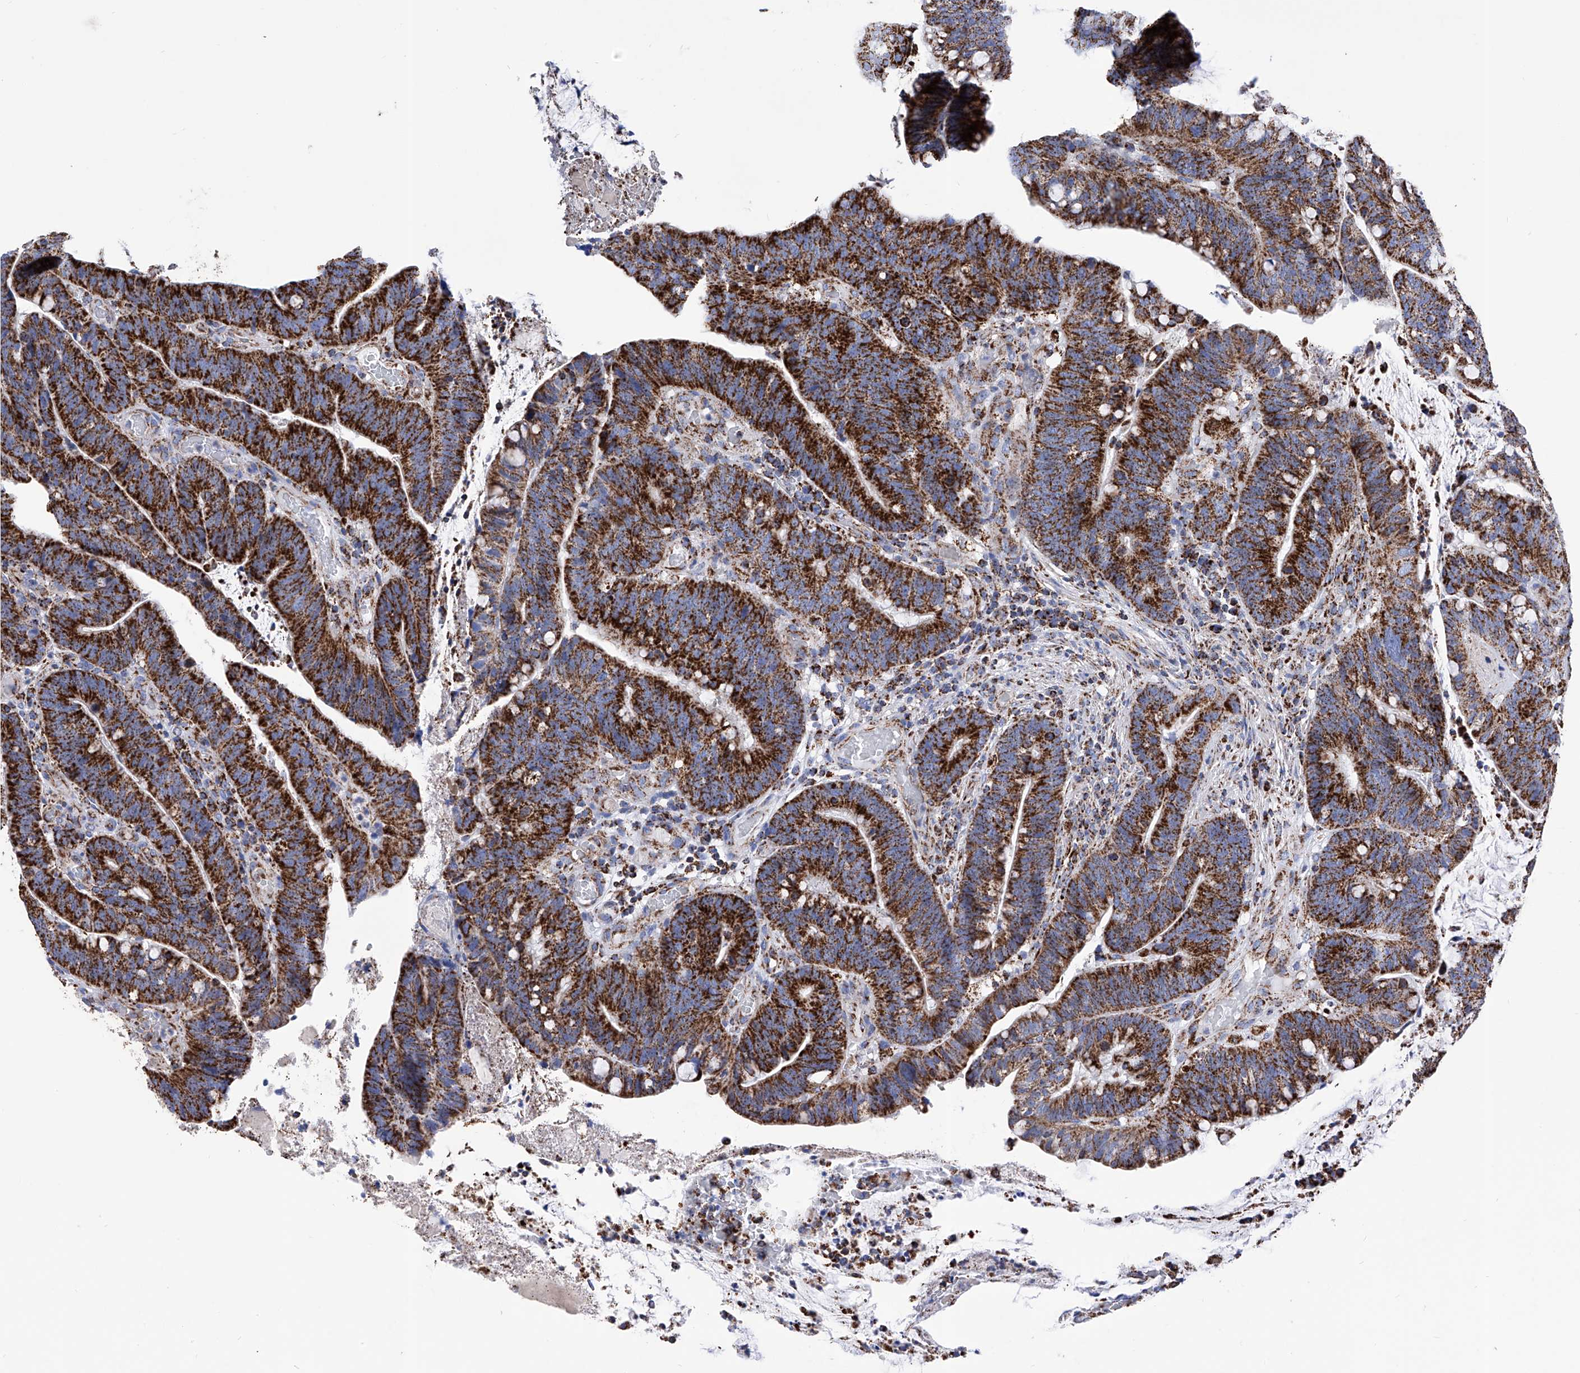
{"staining": {"intensity": "strong", "quantity": ">75%", "location": "cytoplasmic/membranous"}, "tissue": "colorectal cancer", "cell_type": "Tumor cells", "image_type": "cancer", "snomed": [{"axis": "morphology", "description": "Adenocarcinoma, NOS"}, {"axis": "topography", "description": "Colon"}], "caption": "Colorectal cancer (adenocarcinoma) stained with a brown dye shows strong cytoplasmic/membranous positive staining in approximately >75% of tumor cells.", "gene": "ATP5PF", "patient": {"sex": "female", "age": 66}}